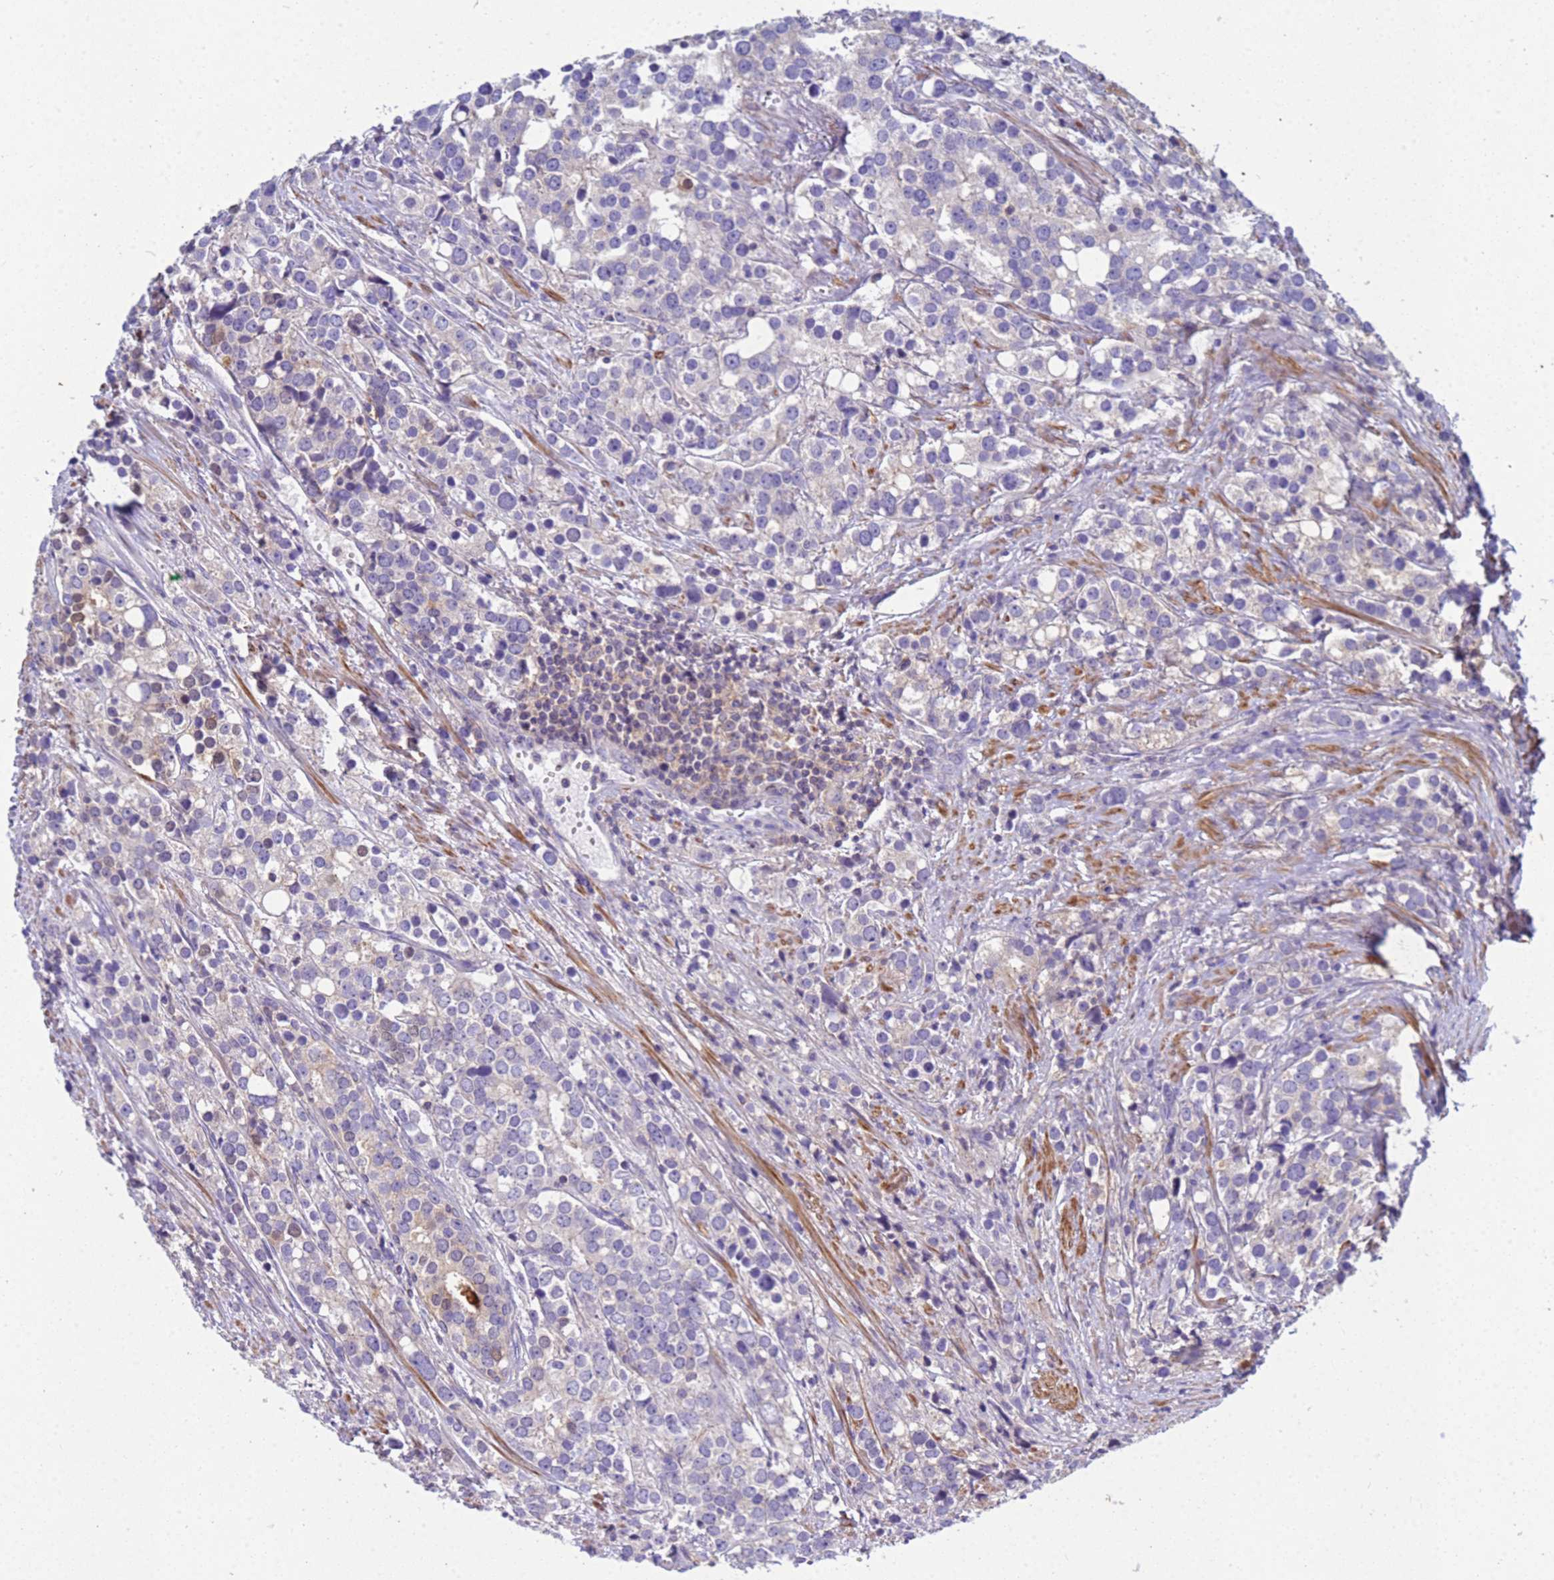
{"staining": {"intensity": "negative", "quantity": "none", "location": "none"}, "tissue": "prostate cancer", "cell_type": "Tumor cells", "image_type": "cancer", "snomed": [{"axis": "morphology", "description": "Adenocarcinoma, High grade"}, {"axis": "topography", "description": "Prostate"}], "caption": "Immunohistochemistry photomicrograph of adenocarcinoma (high-grade) (prostate) stained for a protein (brown), which reveals no expression in tumor cells.", "gene": "KLHL13", "patient": {"sex": "male", "age": 71}}